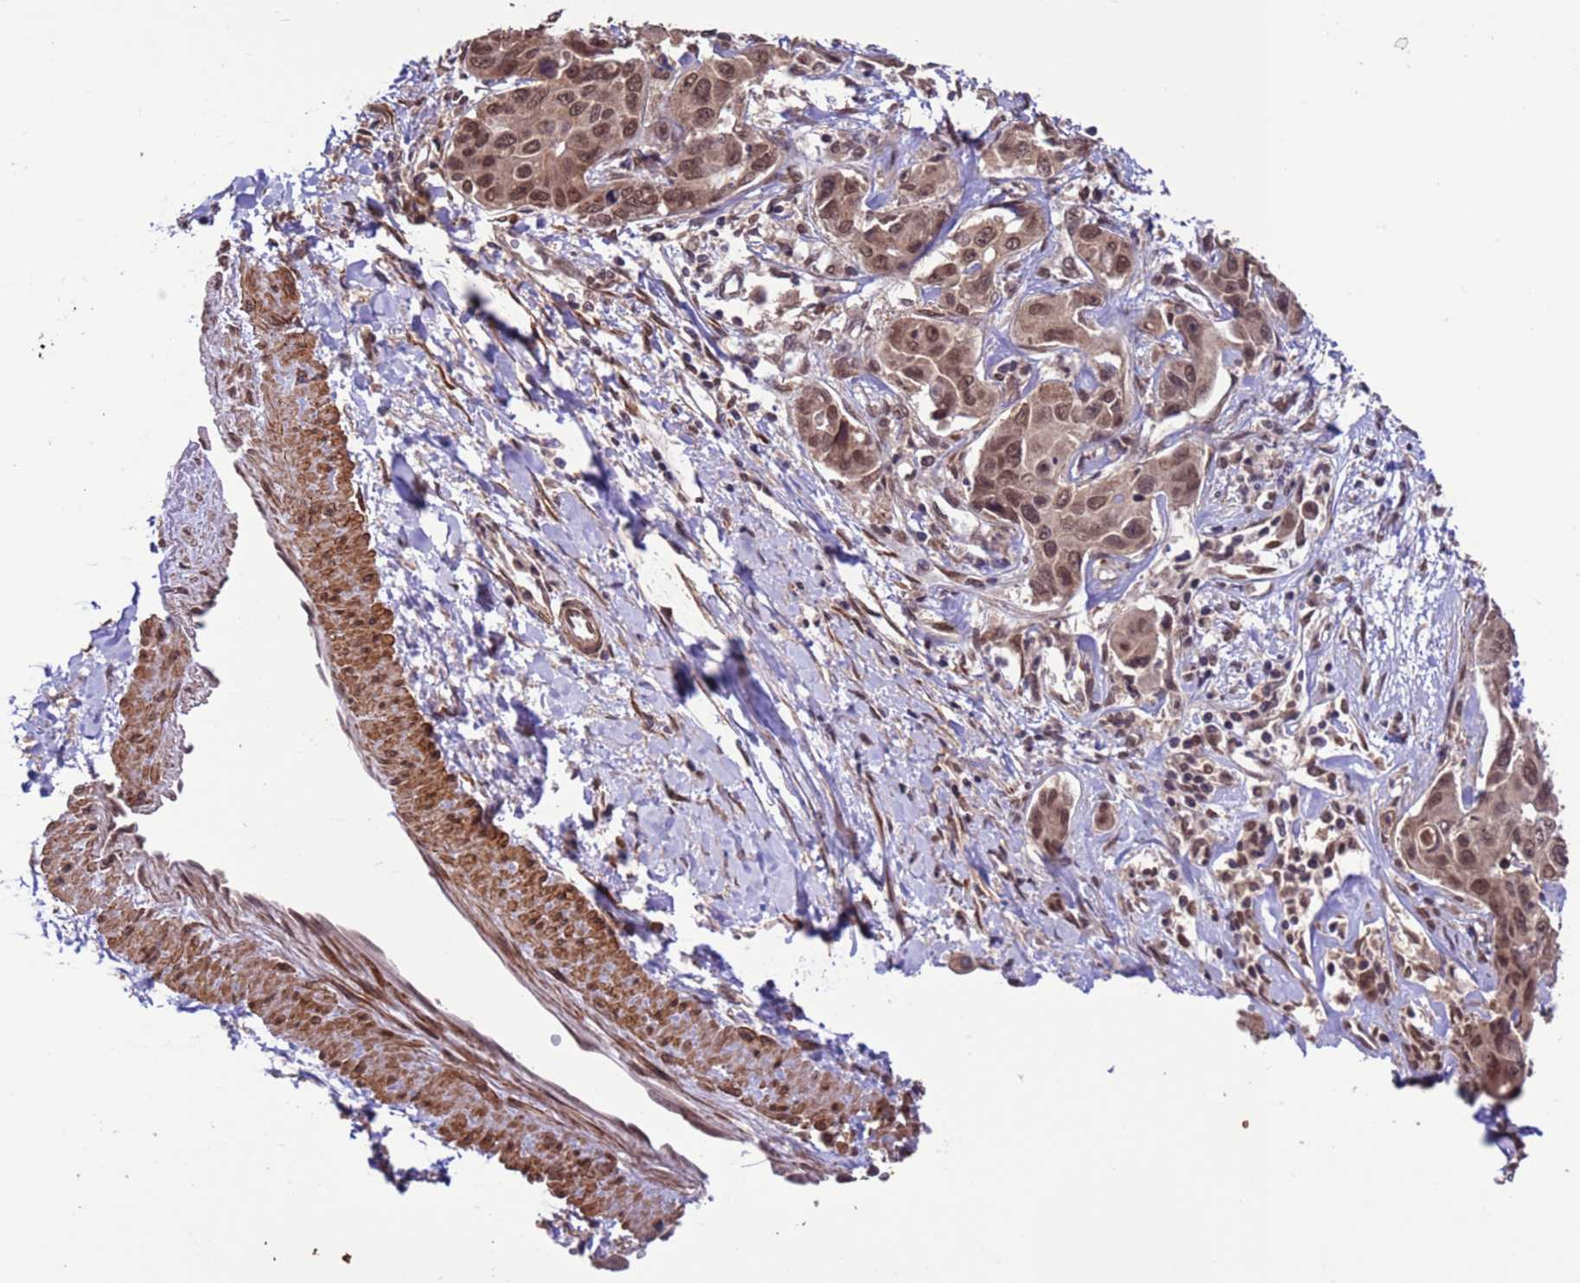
{"staining": {"intensity": "moderate", "quantity": ">75%", "location": "nuclear"}, "tissue": "liver cancer", "cell_type": "Tumor cells", "image_type": "cancer", "snomed": [{"axis": "morphology", "description": "Cholangiocarcinoma"}, {"axis": "topography", "description": "Liver"}], "caption": "A histopathology image of liver cholangiocarcinoma stained for a protein shows moderate nuclear brown staining in tumor cells. (DAB IHC with brightfield microscopy, high magnification).", "gene": "VSTM4", "patient": {"sex": "male", "age": 59}}